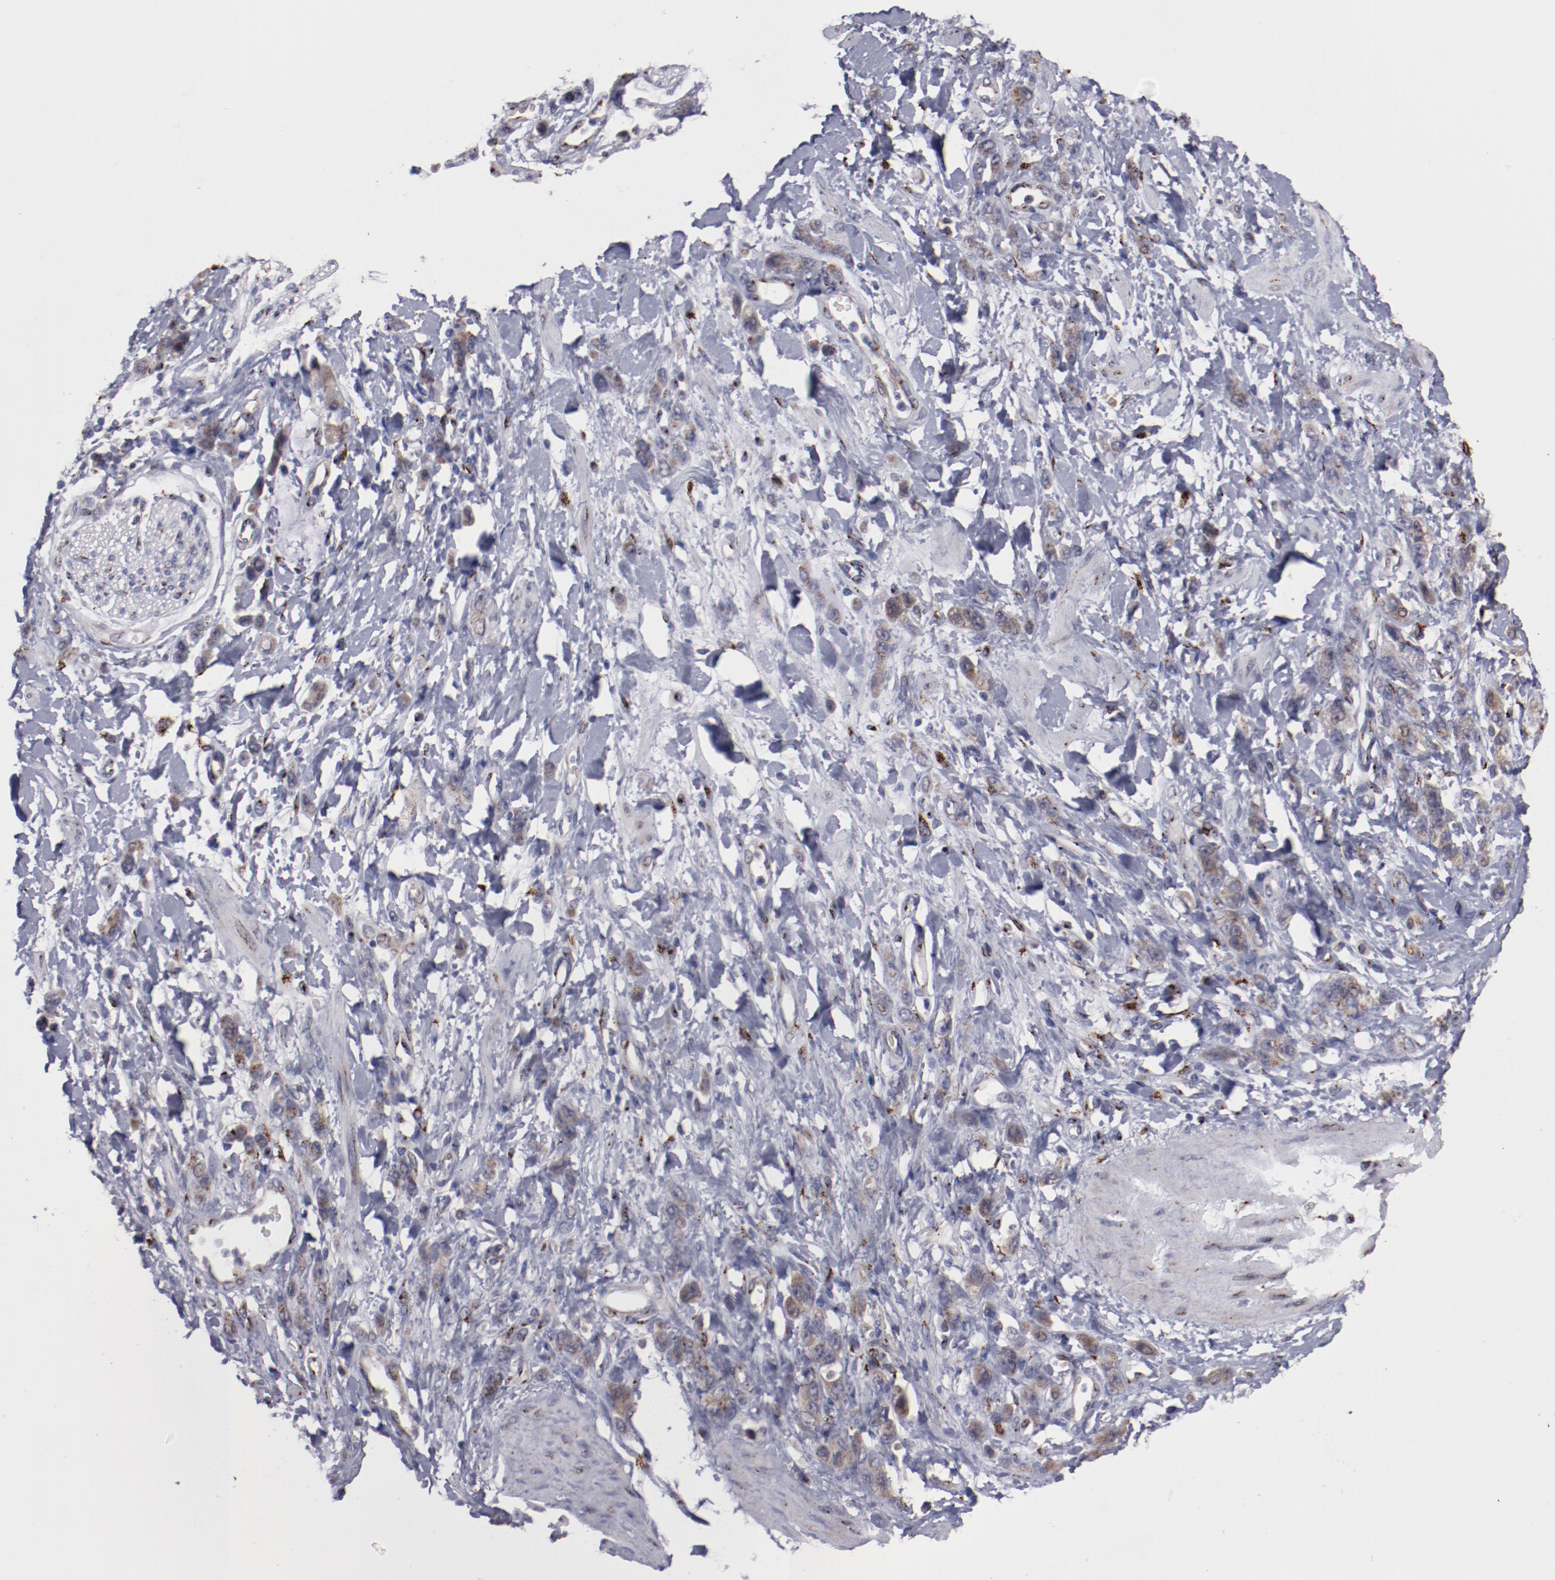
{"staining": {"intensity": "strong", "quantity": ">75%", "location": "cytoplasmic/membranous"}, "tissue": "stomach cancer", "cell_type": "Tumor cells", "image_type": "cancer", "snomed": [{"axis": "morphology", "description": "Normal tissue, NOS"}, {"axis": "morphology", "description": "Adenocarcinoma, NOS"}, {"axis": "topography", "description": "Stomach"}], "caption": "A brown stain labels strong cytoplasmic/membranous staining of a protein in human stomach cancer (adenocarcinoma) tumor cells.", "gene": "GOLIM4", "patient": {"sex": "male", "age": 82}}